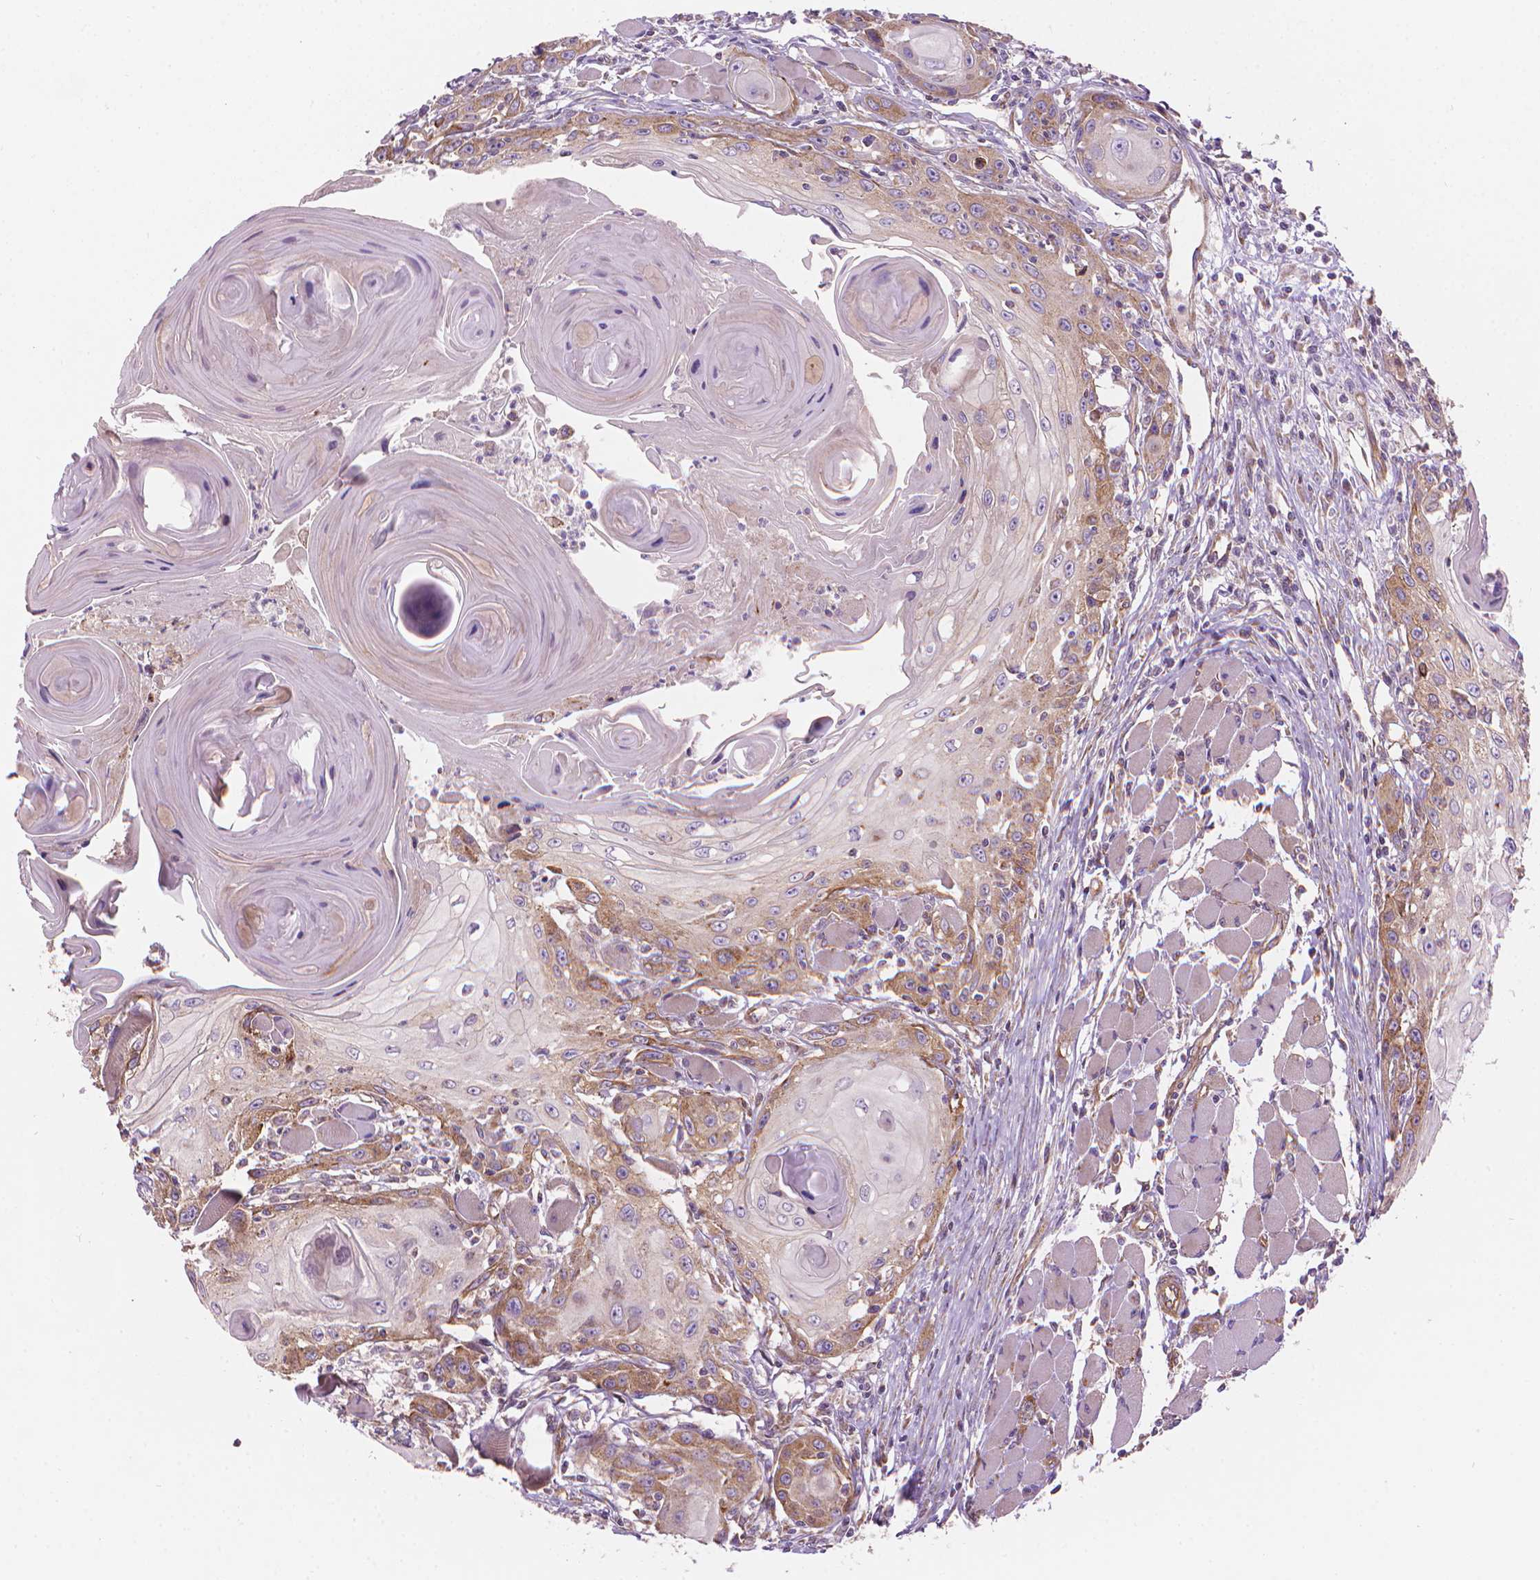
{"staining": {"intensity": "moderate", "quantity": "25%-75%", "location": "cytoplasmic/membranous"}, "tissue": "head and neck cancer", "cell_type": "Tumor cells", "image_type": "cancer", "snomed": [{"axis": "morphology", "description": "Squamous cell carcinoma, NOS"}, {"axis": "topography", "description": "Head-Neck"}], "caption": "DAB immunohistochemical staining of human head and neck squamous cell carcinoma exhibits moderate cytoplasmic/membranous protein positivity in about 25%-75% of tumor cells. (Stains: DAB (3,3'-diaminobenzidine) in brown, nuclei in blue, Microscopy: brightfield microscopy at high magnification).", "gene": "TTC29", "patient": {"sex": "female", "age": 80}}